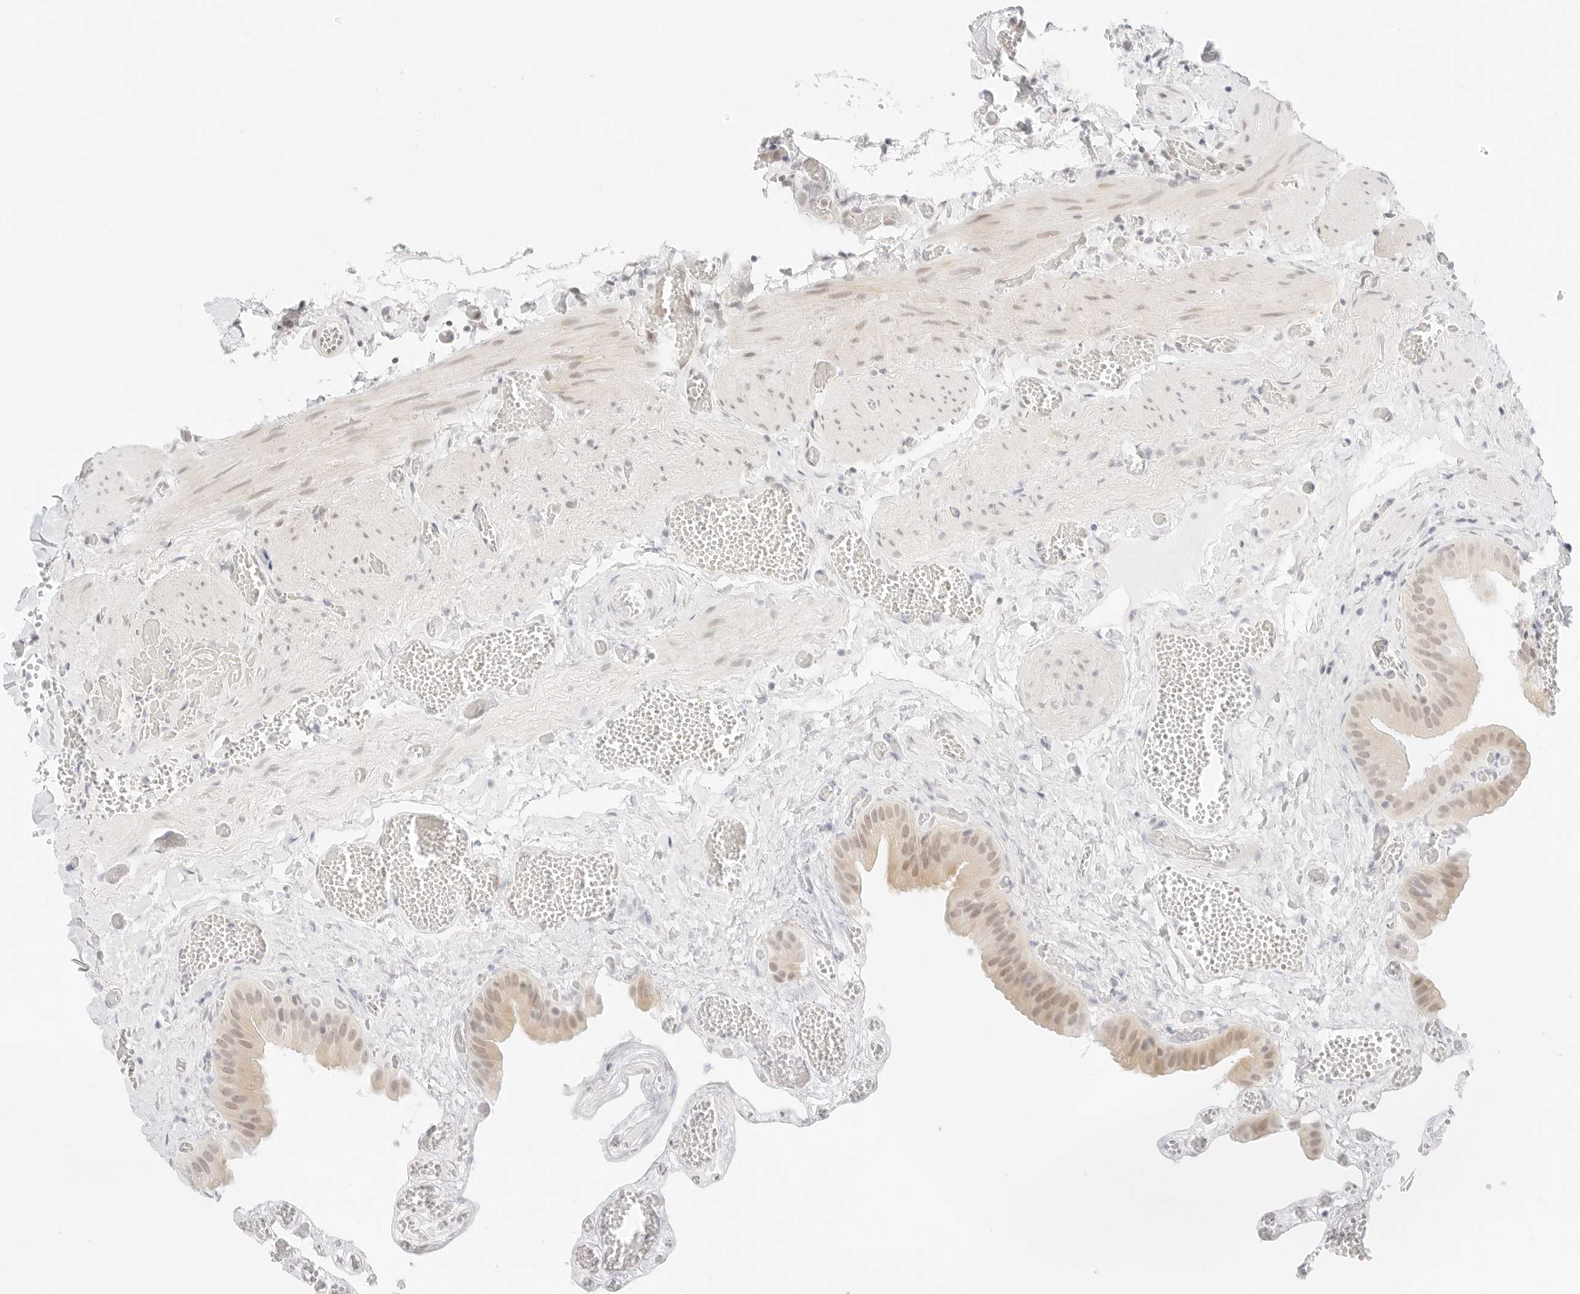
{"staining": {"intensity": "weak", "quantity": "25%-75%", "location": "cytoplasmic/membranous,nuclear"}, "tissue": "gallbladder", "cell_type": "Glandular cells", "image_type": "normal", "snomed": [{"axis": "morphology", "description": "Normal tissue, NOS"}, {"axis": "topography", "description": "Gallbladder"}], "caption": "DAB immunohistochemical staining of benign human gallbladder shows weak cytoplasmic/membranous,nuclear protein staining in approximately 25%-75% of glandular cells.", "gene": "POLR3C", "patient": {"sex": "female", "age": 64}}